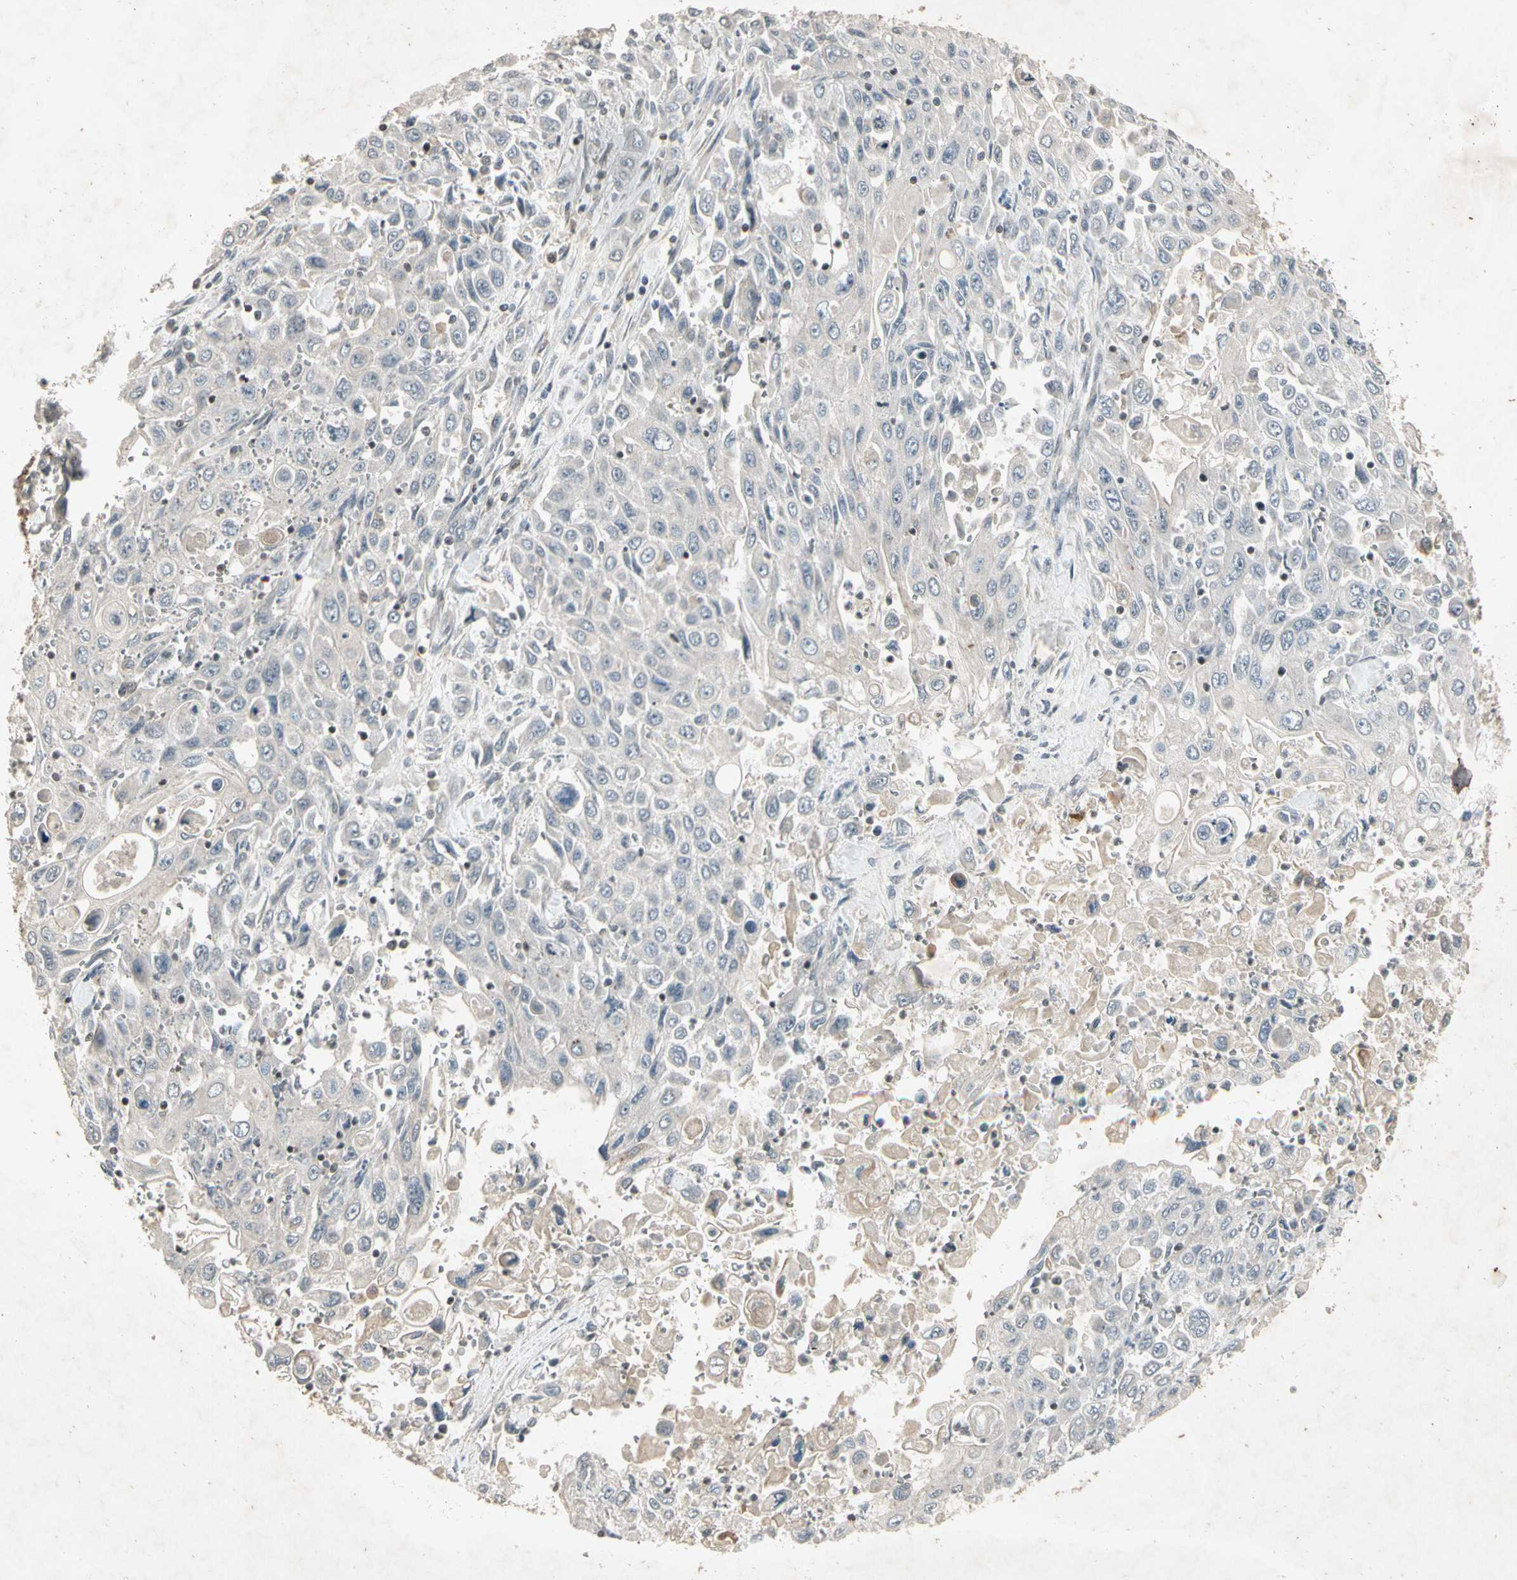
{"staining": {"intensity": "negative", "quantity": "none", "location": "none"}, "tissue": "pancreatic cancer", "cell_type": "Tumor cells", "image_type": "cancer", "snomed": [{"axis": "morphology", "description": "Adenocarcinoma, NOS"}, {"axis": "topography", "description": "Pancreas"}], "caption": "Protein analysis of pancreatic adenocarcinoma demonstrates no significant staining in tumor cells.", "gene": "TEK", "patient": {"sex": "male", "age": 70}}